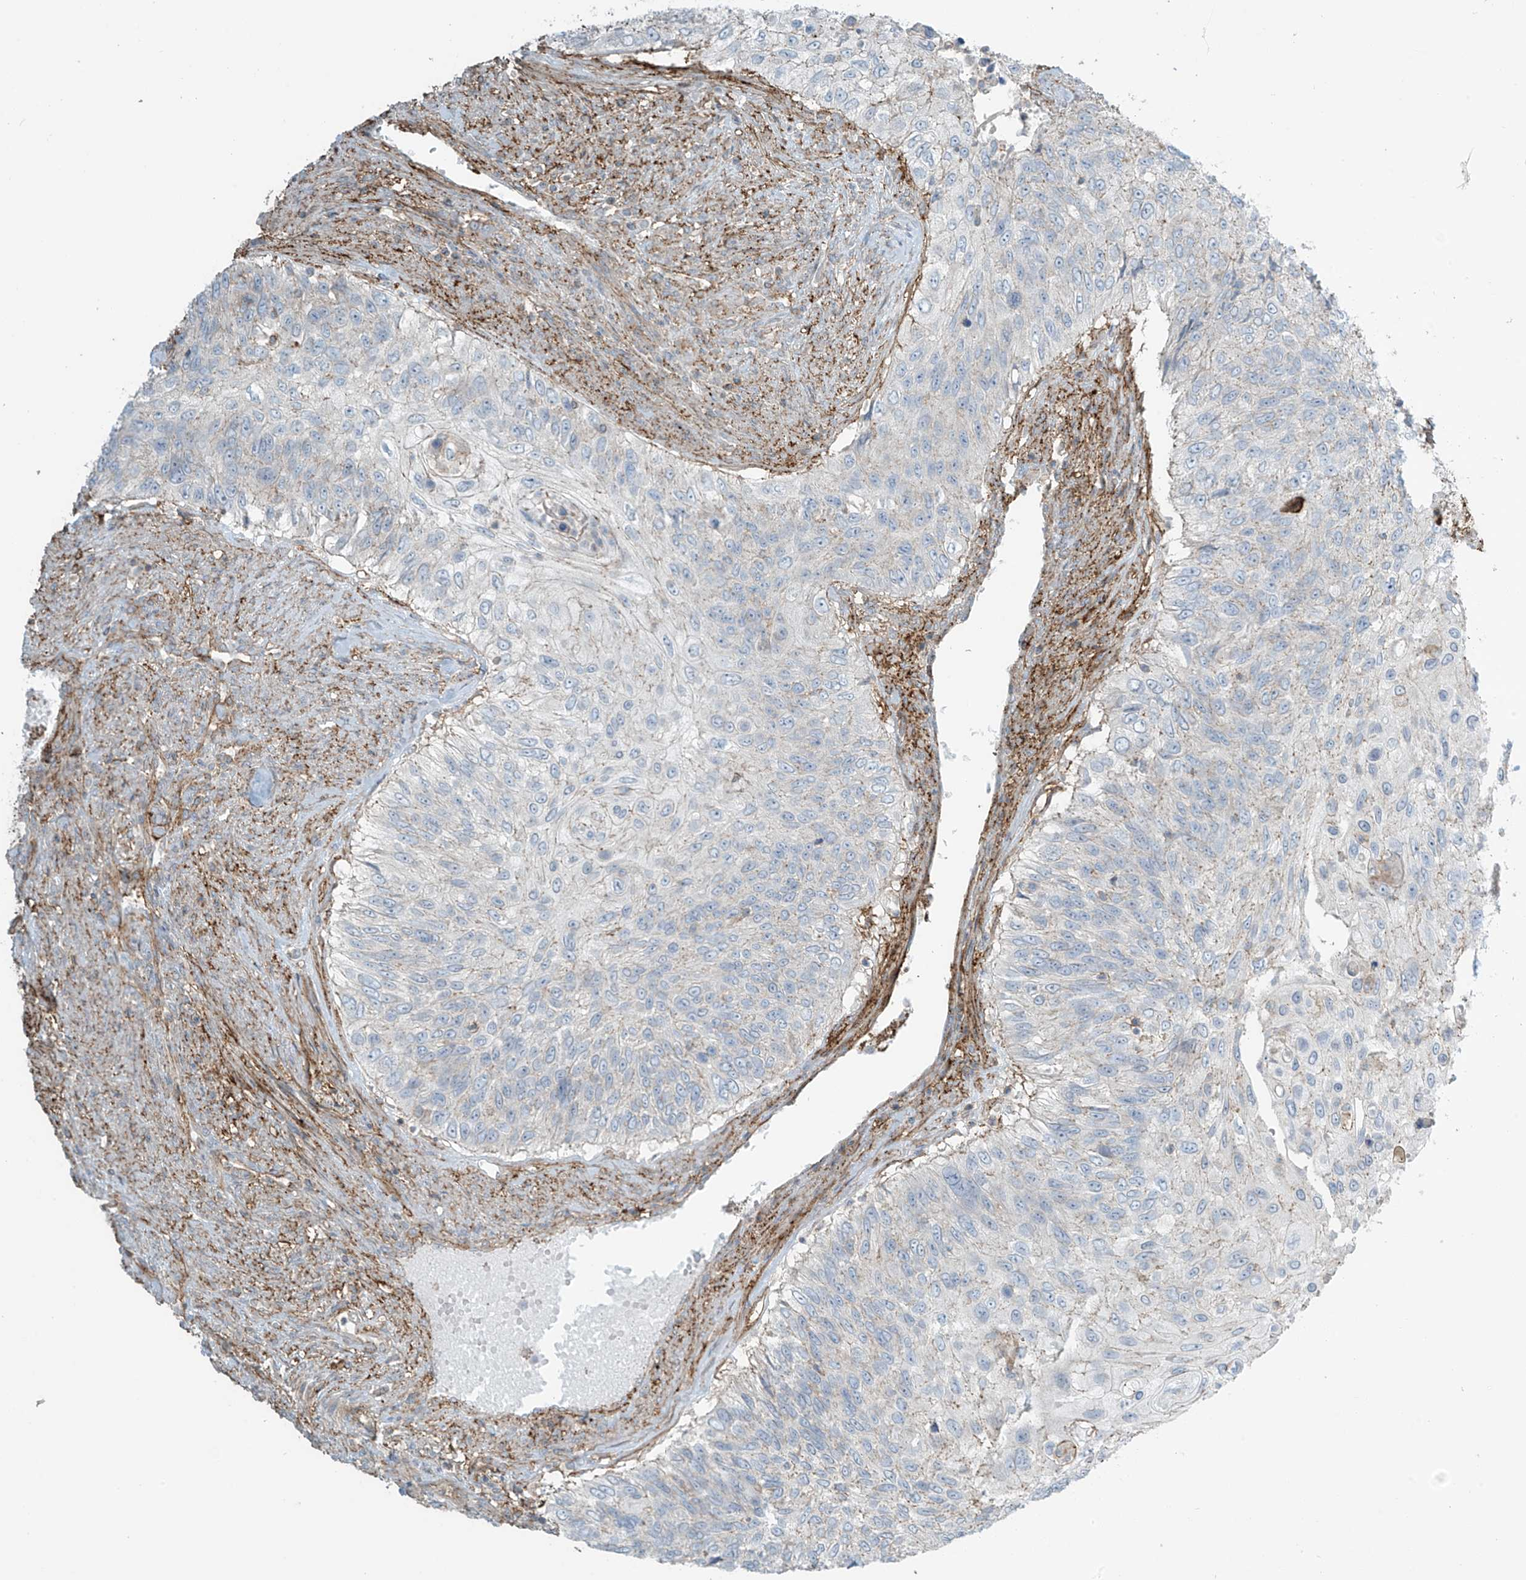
{"staining": {"intensity": "negative", "quantity": "none", "location": "none"}, "tissue": "urothelial cancer", "cell_type": "Tumor cells", "image_type": "cancer", "snomed": [{"axis": "morphology", "description": "Urothelial carcinoma, High grade"}, {"axis": "topography", "description": "Urinary bladder"}], "caption": "An immunohistochemistry micrograph of urothelial carcinoma (high-grade) is shown. There is no staining in tumor cells of urothelial carcinoma (high-grade). (Brightfield microscopy of DAB immunohistochemistry at high magnification).", "gene": "SLC9A2", "patient": {"sex": "female", "age": 60}}